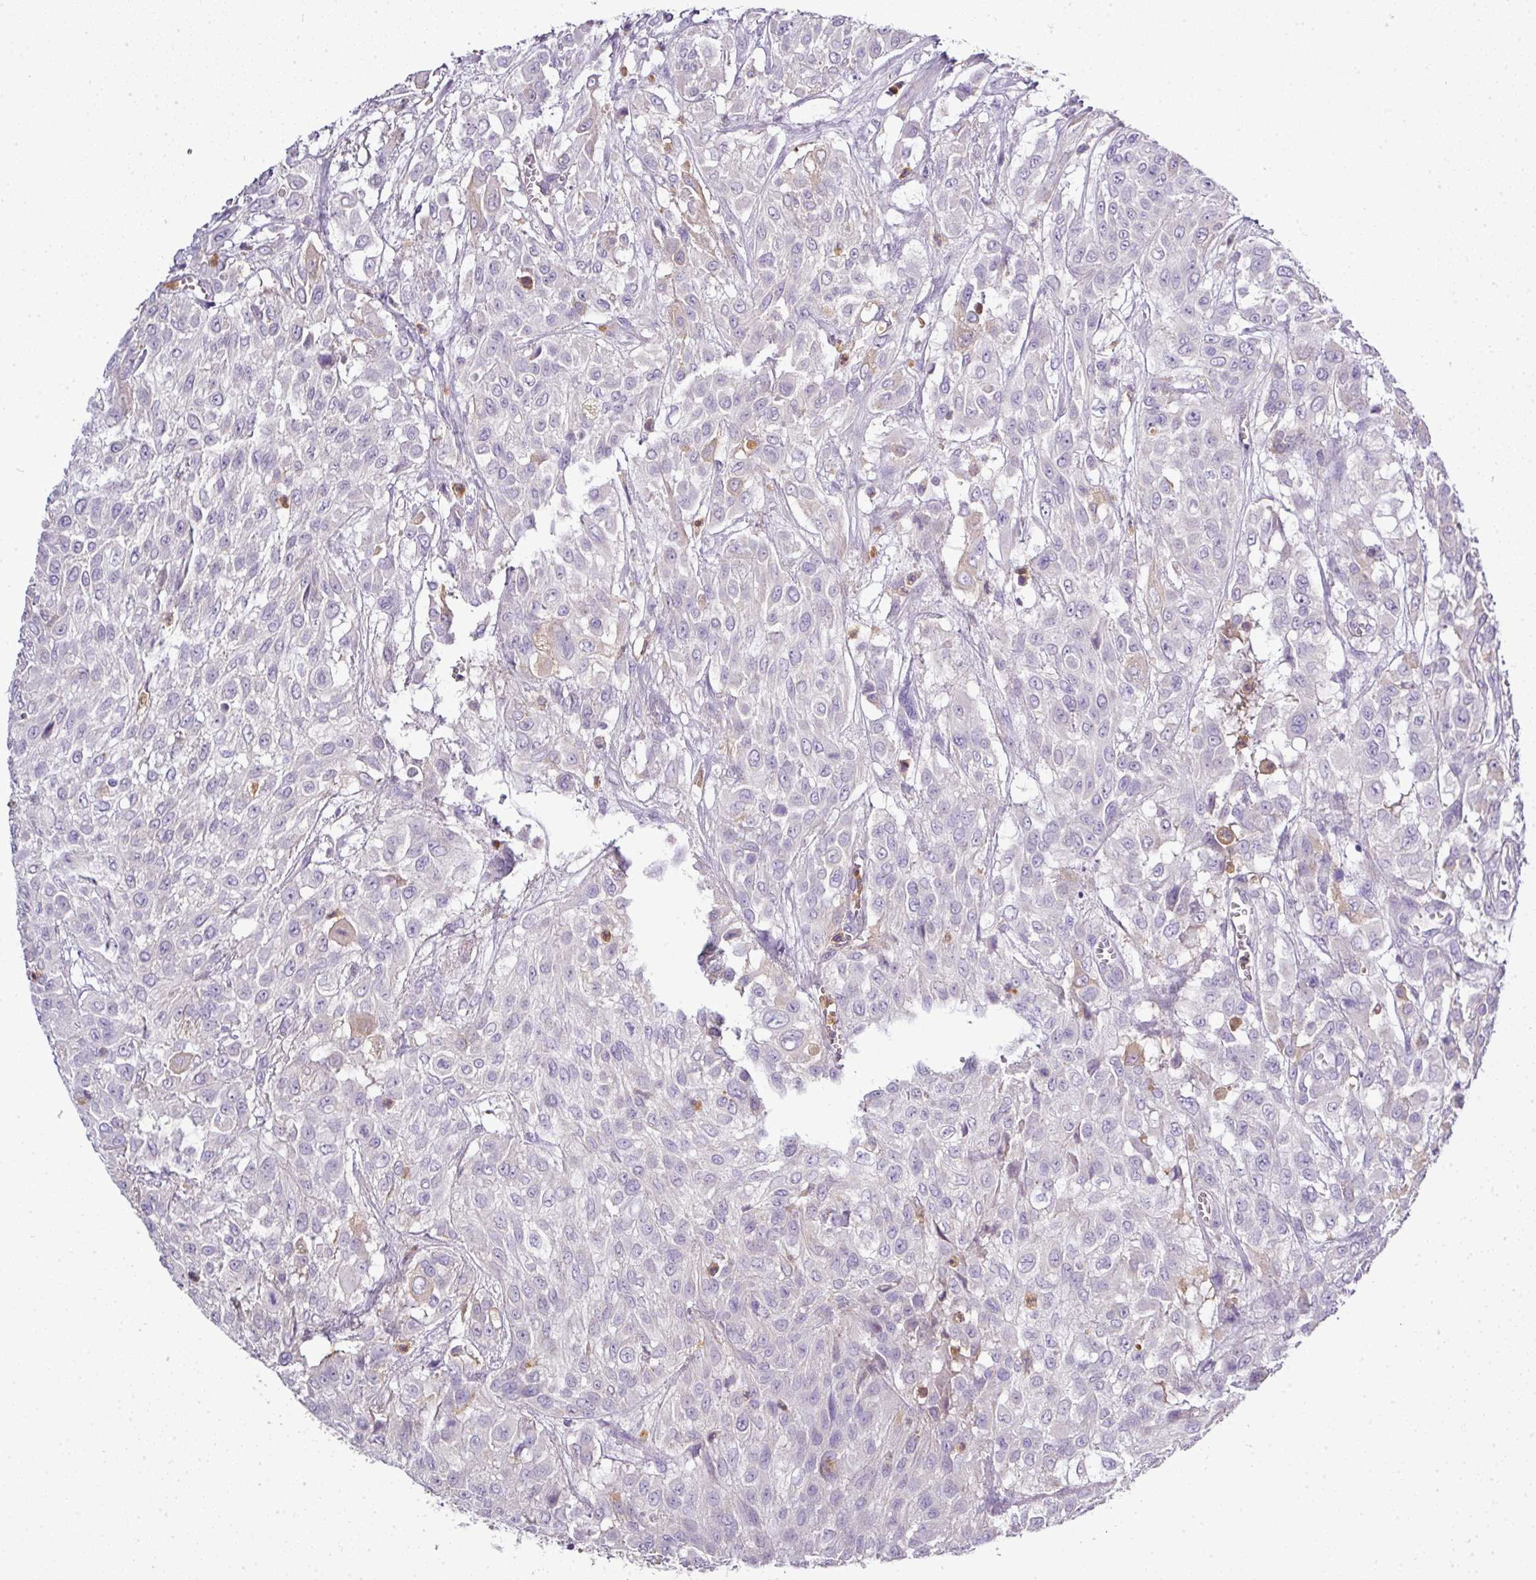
{"staining": {"intensity": "negative", "quantity": "none", "location": "none"}, "tissue": "urothelial cancer", "cell_type": "Tumor cells", "image_type": "cancer", "snomed": [{"axis": "morphology", "description": "Urothelial carcinoma, High grade"}, {"axis": "topography", "description": "Urinary bladder"}], "caption": "Human urothelial cancer stained for a protein using immunohistochemistry (IHC) exhibits no positivity in tumor cells.", "gene": "CAB39L", "patient": {"sex": "male", "age": 57}}